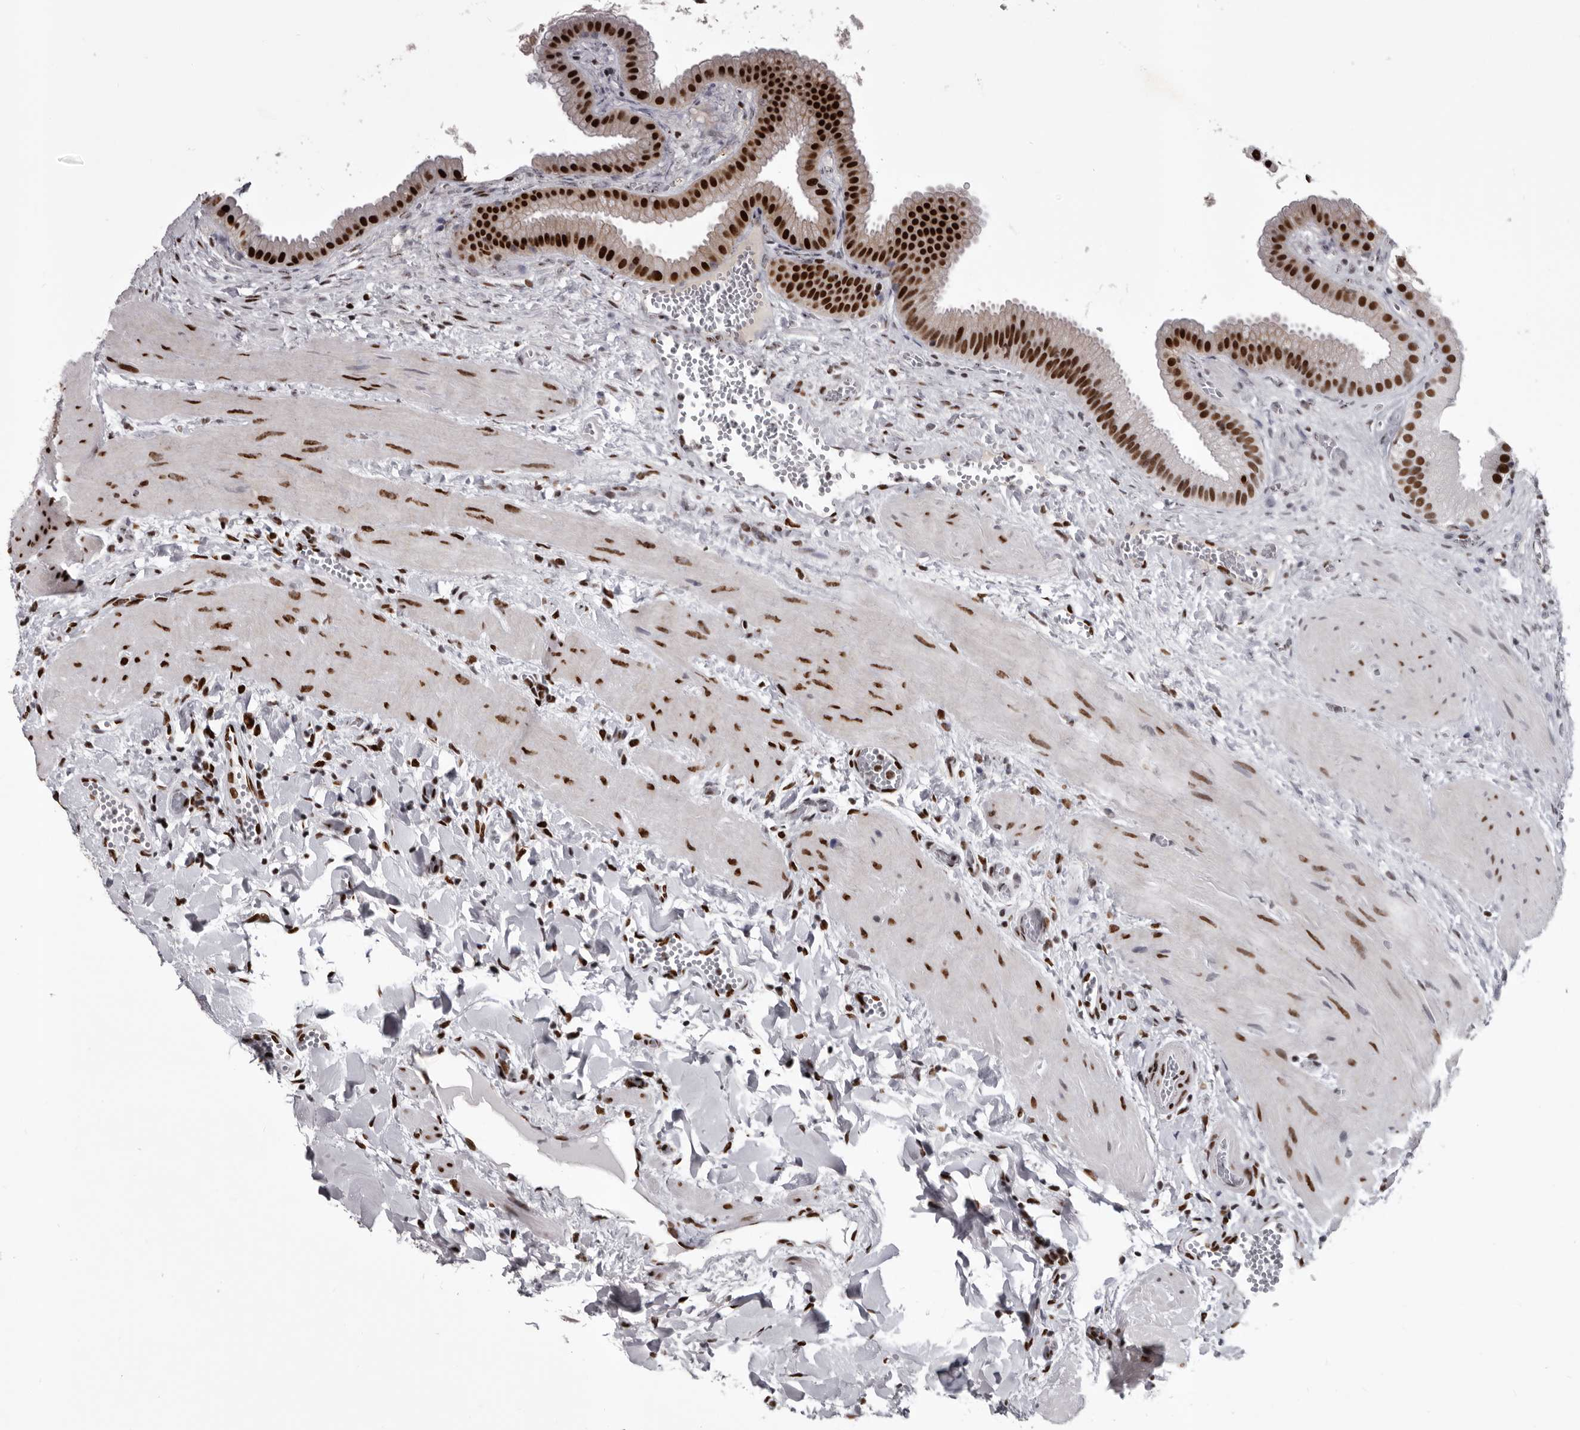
{"staining": {"intensity": "strong", "quantity": ">75%", "location": "nuclear"}, "tissue": "gallbladder", "cell_type": "Glandular cells", "image_type": "normal", "snomed": [{"axis": "morphology", "description": "Normal tissue, NOS"}, {"axis": "topography", "description": "Gallbladder"}], "caption": "About >75% of glandular cells in unremarkable gallbladder demonstrate strong nuclear protein expression as visualized by brown immunohistochemical staining.", "gene": "NUMA1", "patient": {"sex": "male", "age": 55}}